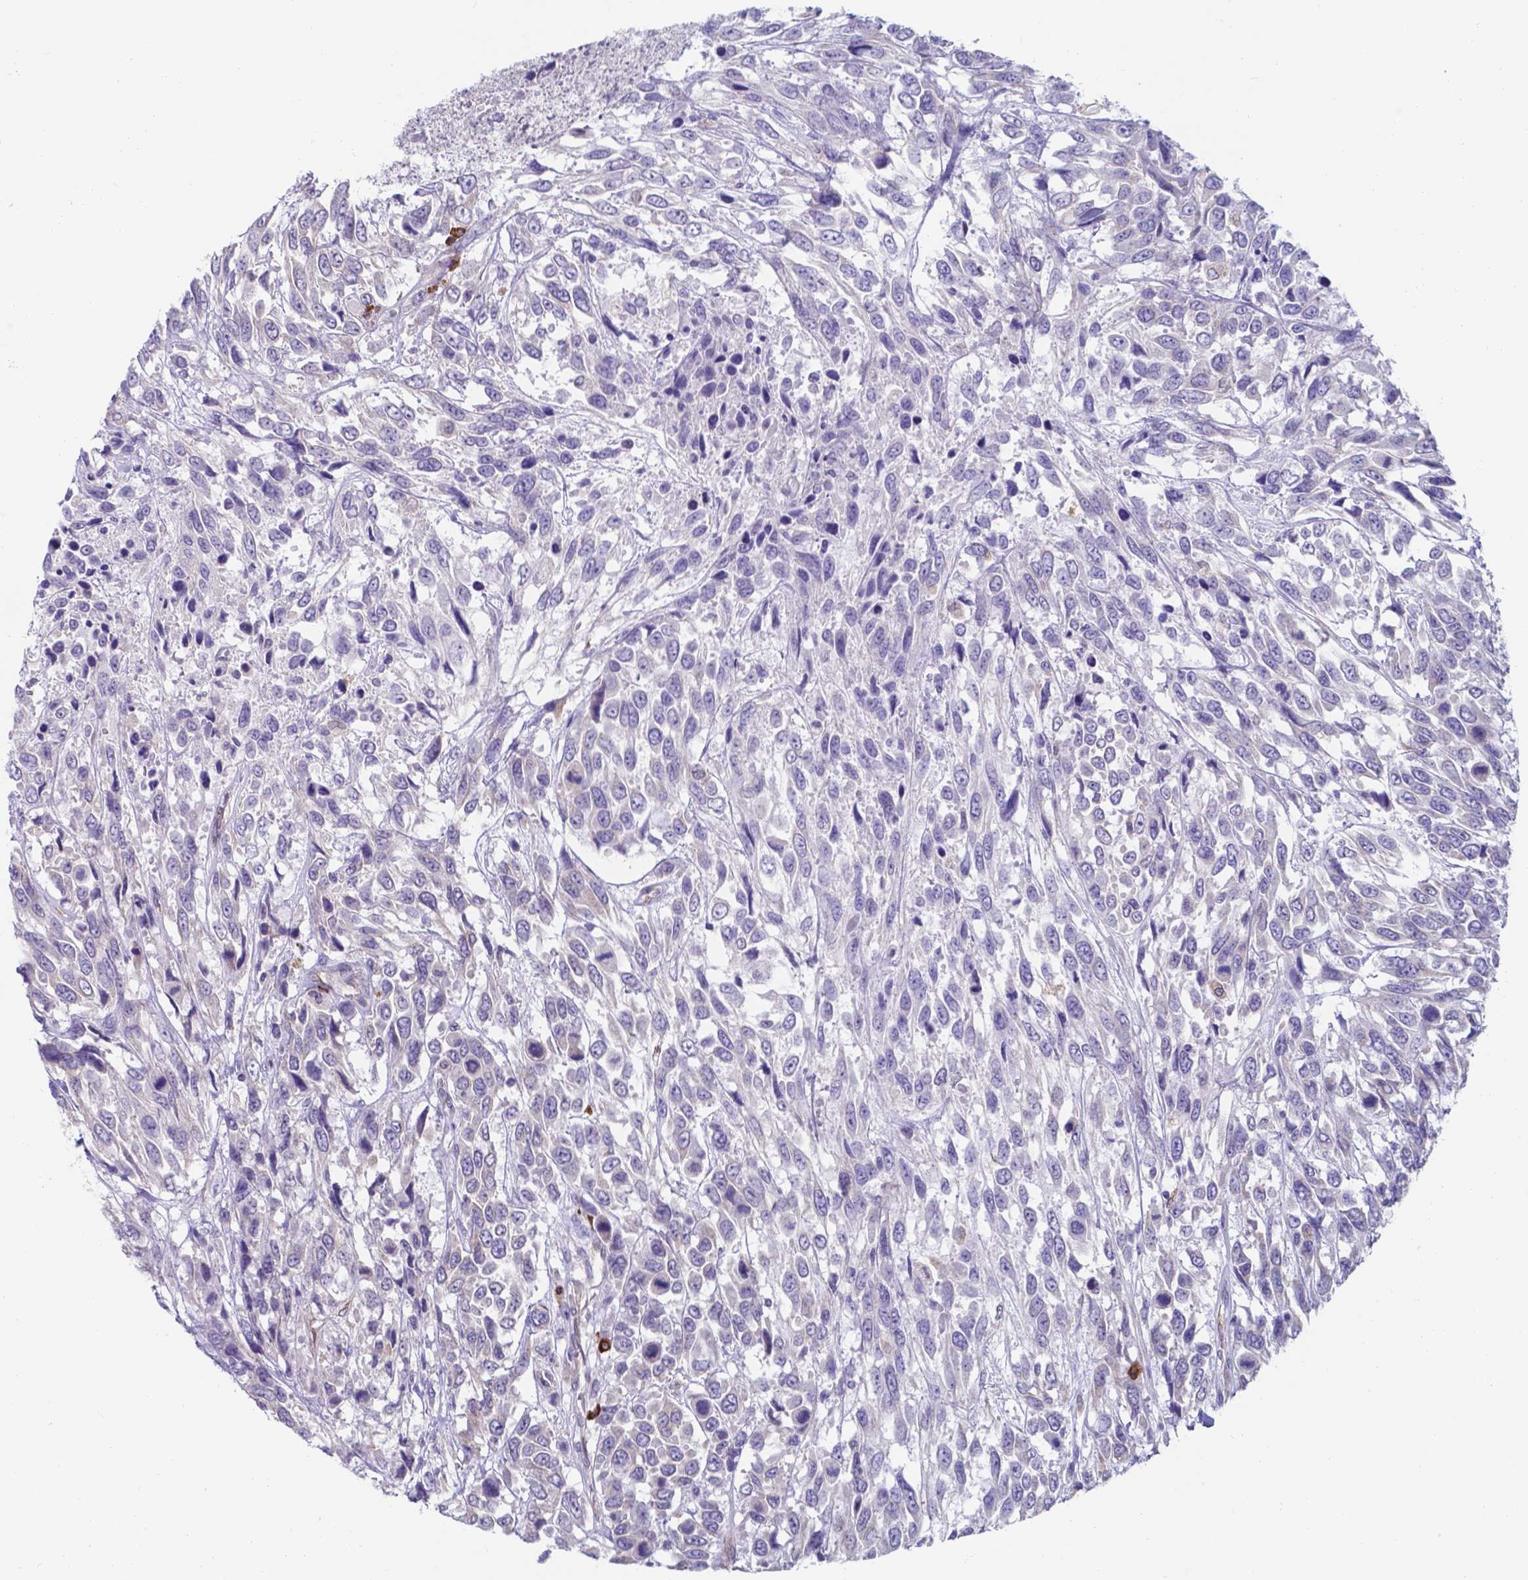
{"staining": {"intensity": "negative", "quantity": "none", "location": "none"}, "tissue": "urothelial cancer", "cell_type": "Tumor cells", "image_type": "cancer", "snomed": [{"axis": "morphology", "description": "Urothelial carcinoma, High grade"}, {"axis": "topography", "description": "Urinary bladder"}], "caption": "Tumor cells are negative for protein expression in human urothelial carcinoma (high-grade).", "gene": "UBE2J1", "patient": {"sex": "female", "age": 70}}